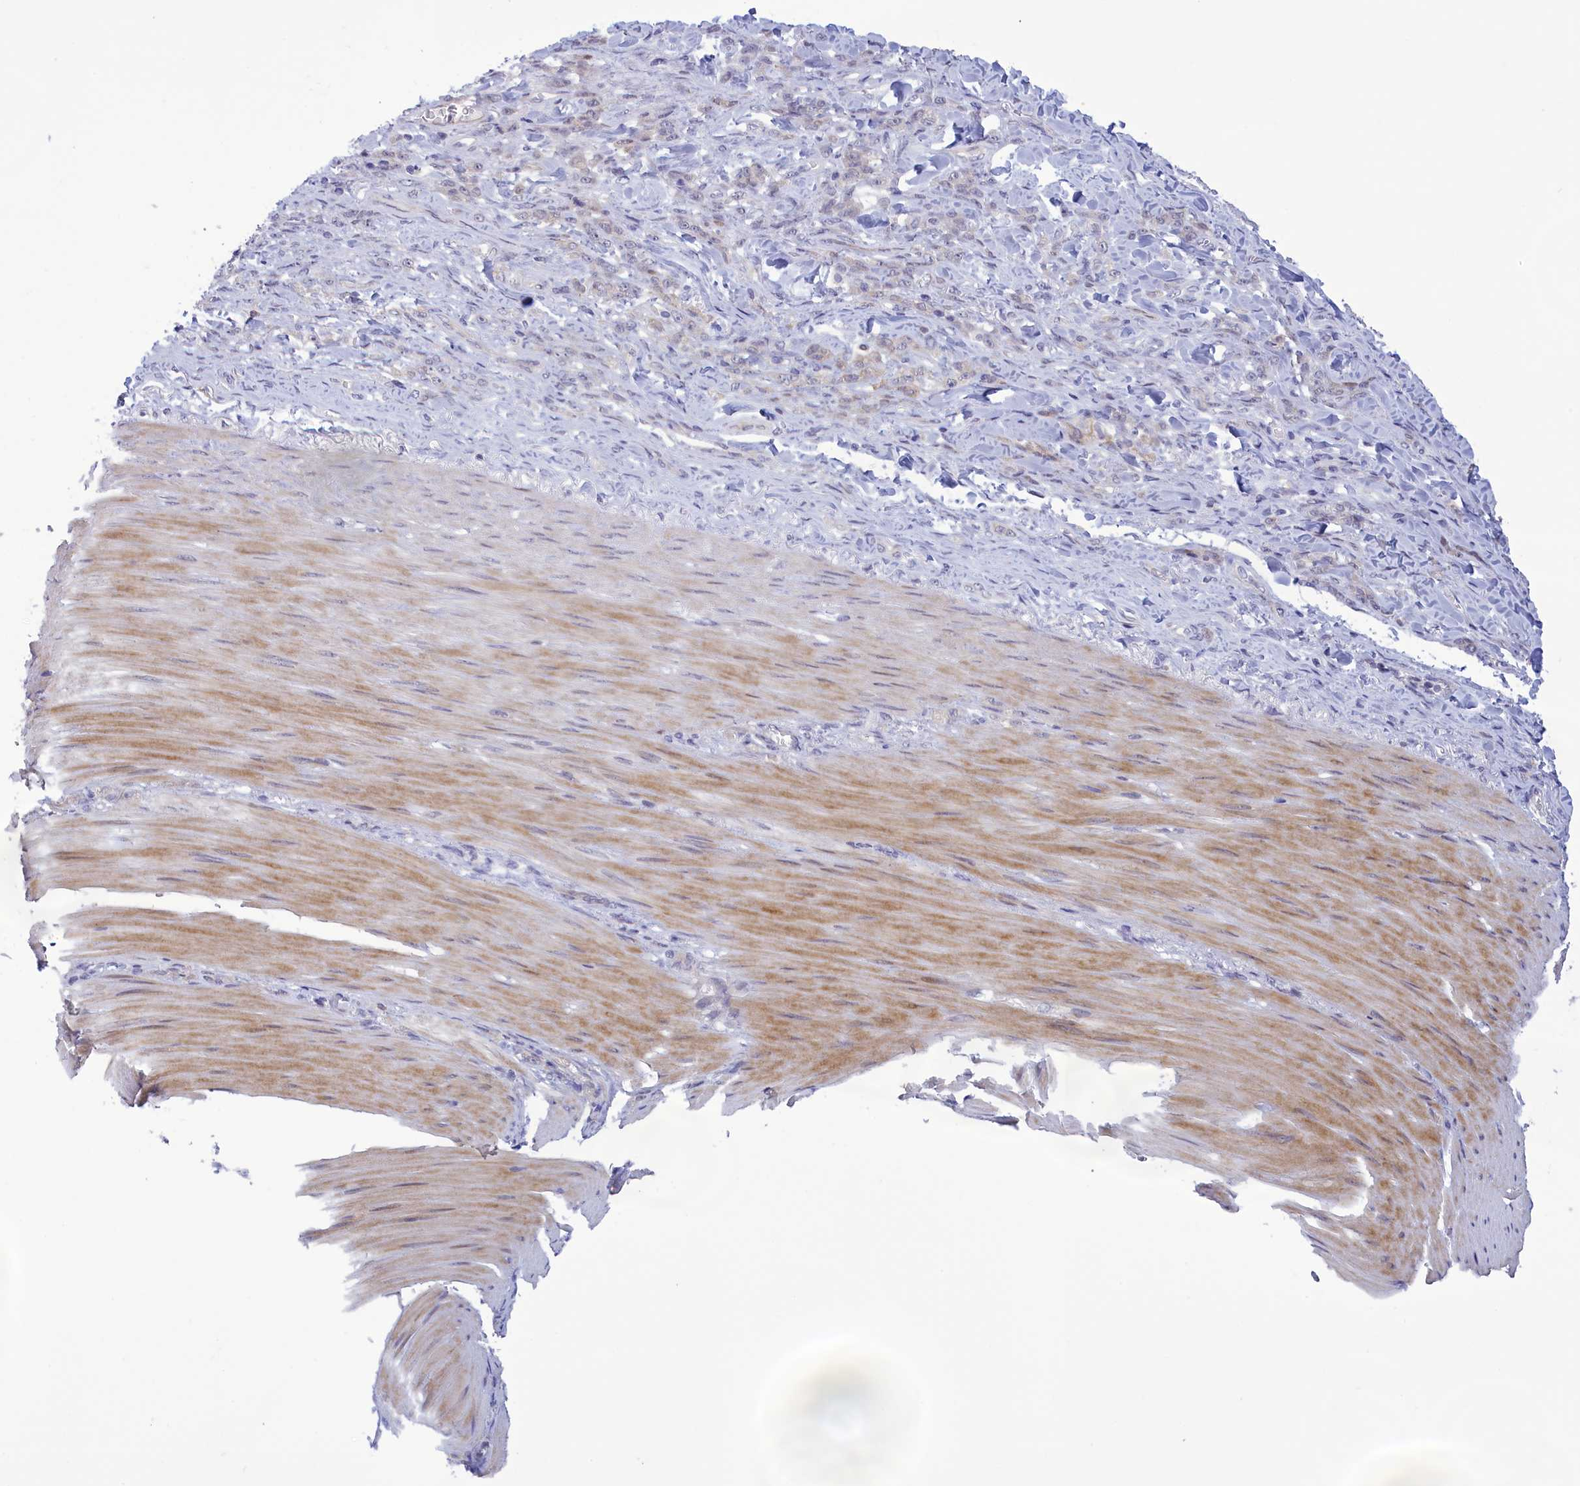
{"staining": {"intensity": "negative", "quantity": "none", "location": "none"}, "tissue": "stomach cancer", "cell_type": "Tumor cells", "image_type": "cancer", "snomed": [{"axis": "morphology", "description": "Normal tissue, NOS"}, {"axis": "morphology", "description": "Adenocarcinoma, NOS"}, {"axis": "topography", "description": "Stomach"}], "caption": "Immunohistochemical staining of stomach cancer displays no significant staining in tumor cells.", "gene": "CORO2A", "patient": {"sex": "male", "age": 82}}